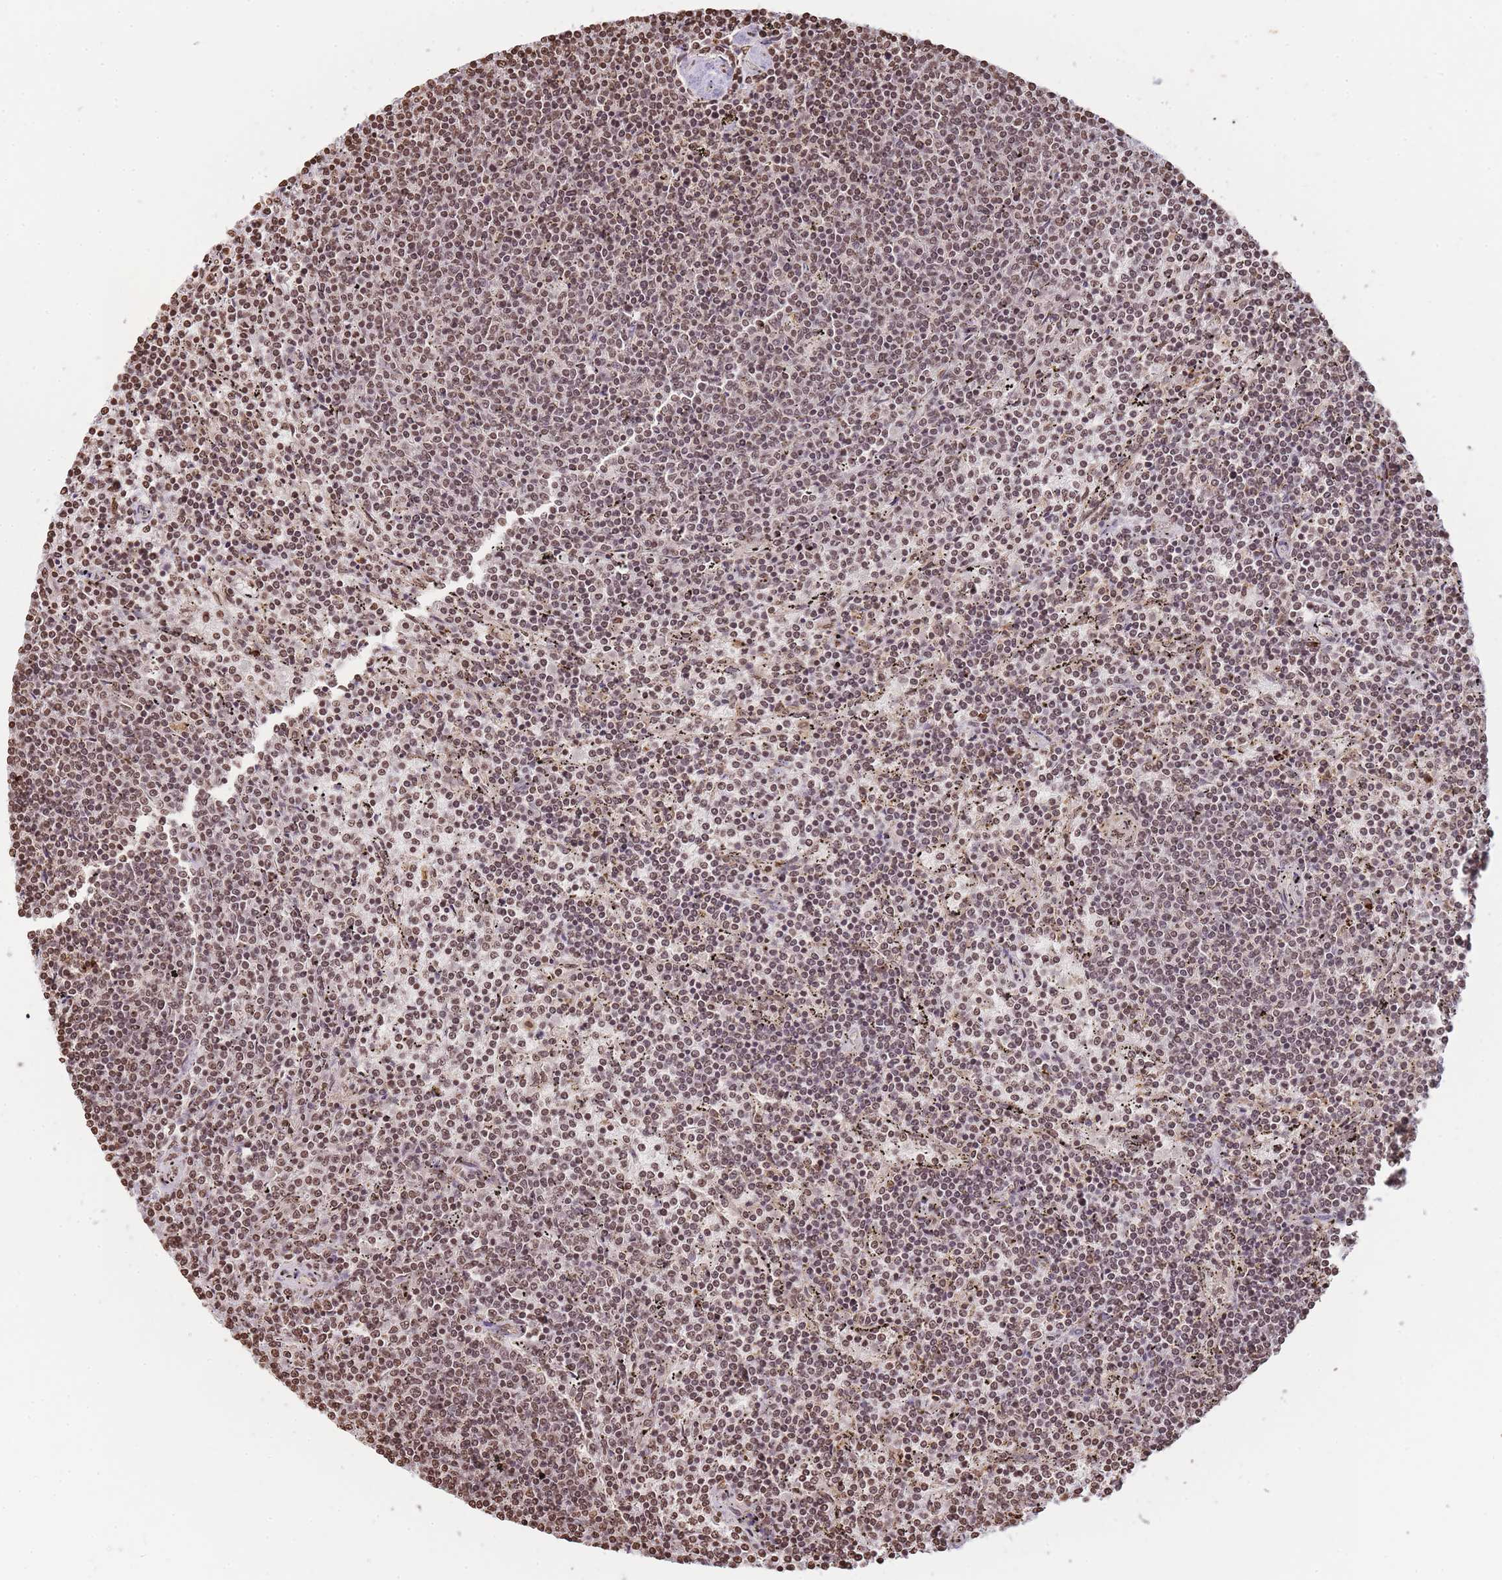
{"staining": {"intensity": "moderate", "quantity": ">75%", "location": "nuclear"}, "tissue": "lymphoma", "cell_type": "Tumor cells", "image_type": "cancer", "snomed": [{"axis": "morphology", "description": "Malignant lymphoma, non-Hodgkin's type, Low grade"}, {"axis": "topography", "description": "Spleen"}], "caption": "Human lymphoma stained for a protein (brown) demonstrates moderate nuclear positive expression in approximately >75% of tumor cells.", "gene": "WWTR1", "patient": {"sex": "female", "age": 50}}